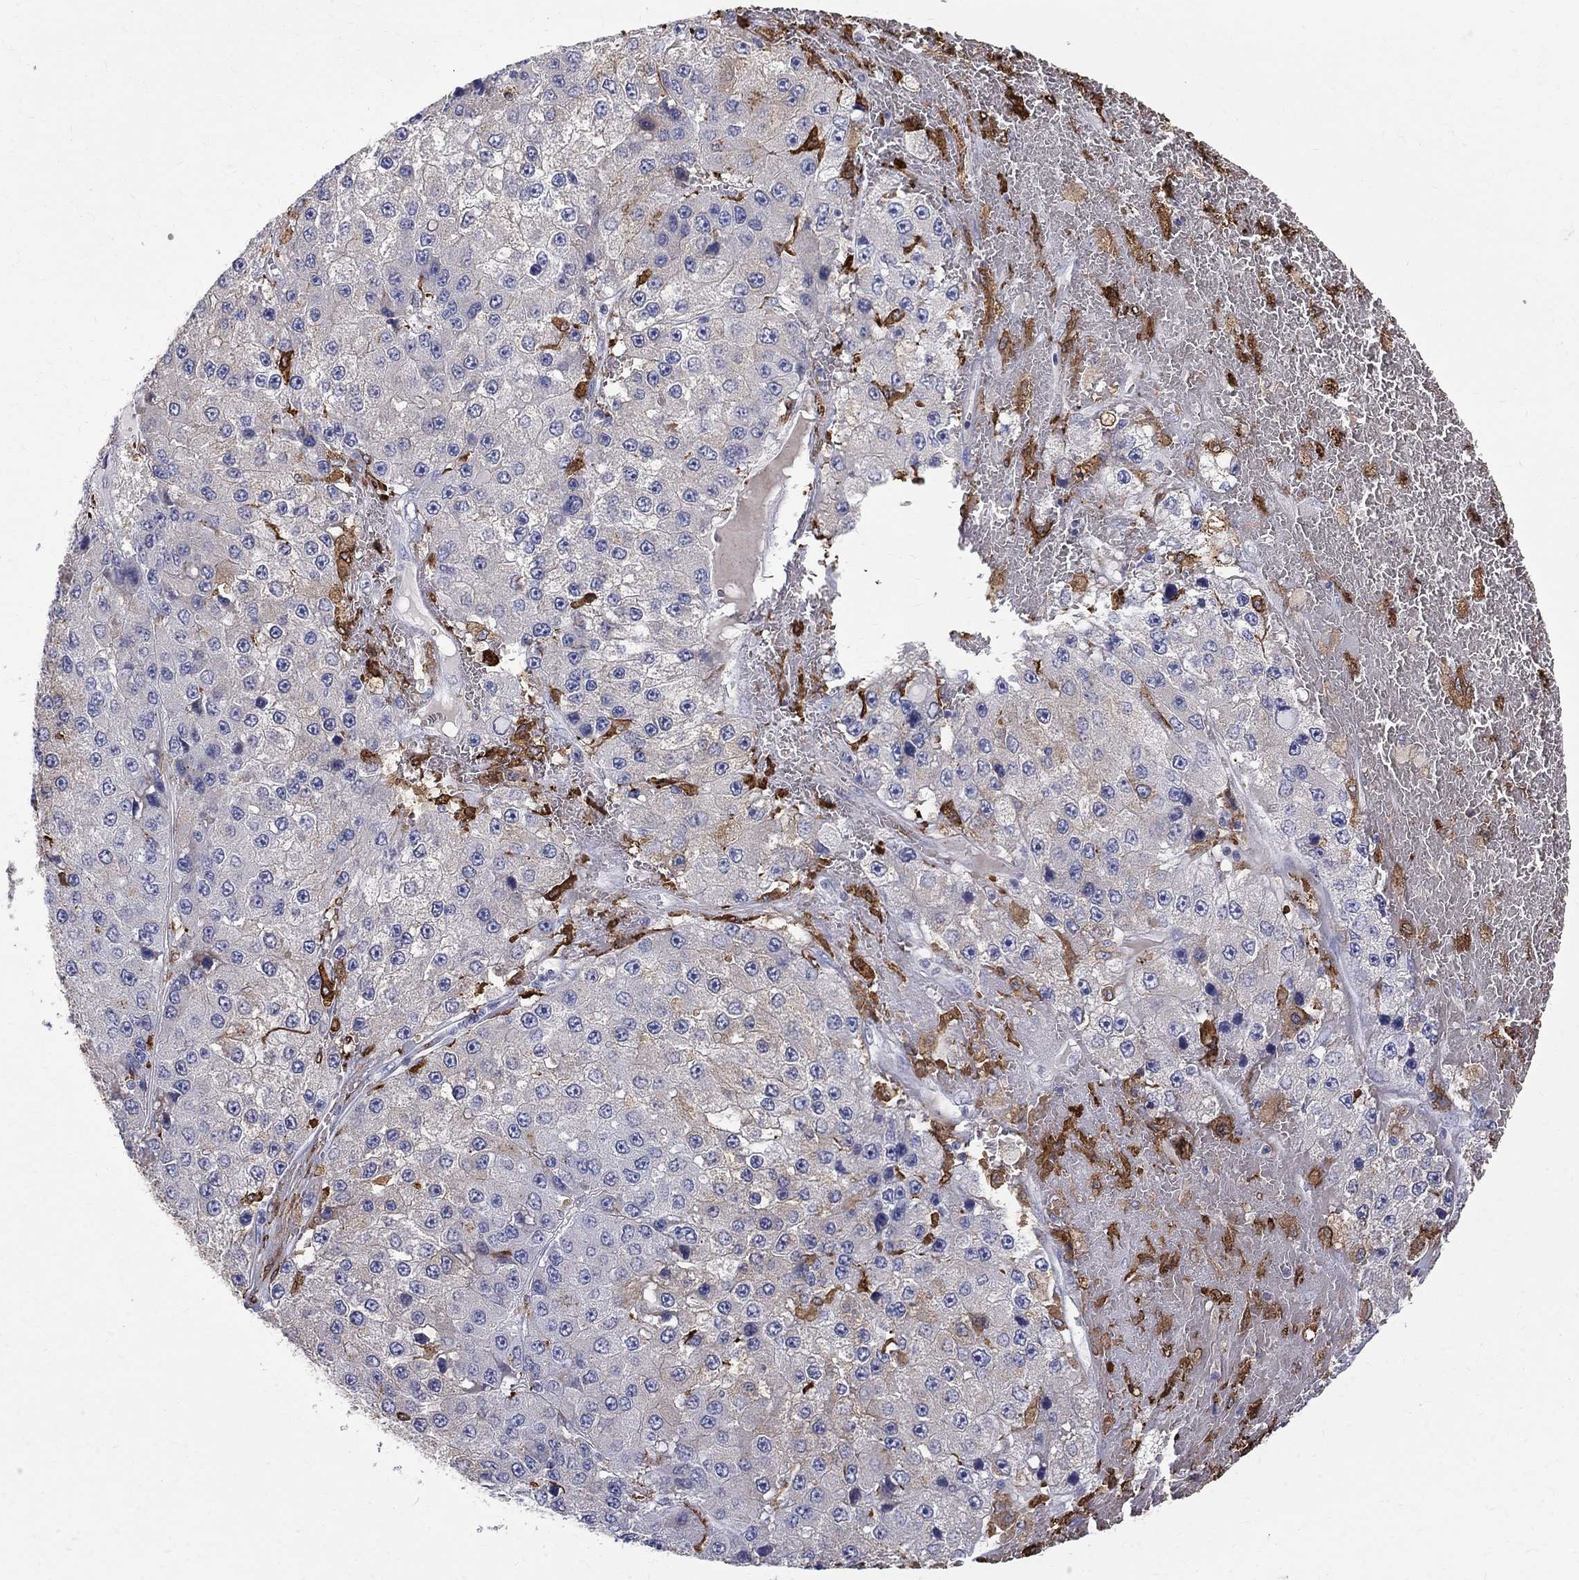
{"staining": {"intensity": "weak", "quantity": "<25%", "location": "cytoplasmic/membranous"}, "tissue": "liver cancer", "cell_type": "Tumor cells", "image_type": "cancer", "snomed": [{"axis": "morphology", "description": "Carcinoma, Hepatocellular, NOS"}, {"axis": "topography", "description": "Liver"}], "caption": "DAB (3,3'-diaminobenzidine) immunohistochemical staining of human liver cancer shows no significant positivity in tumor cells. (Brightfield microscopy of DAB (3,3'-diaminobenzidine) IHC at high magnification).", "gene": "AGER", "patient": {"sex": "female", "age": 73}}